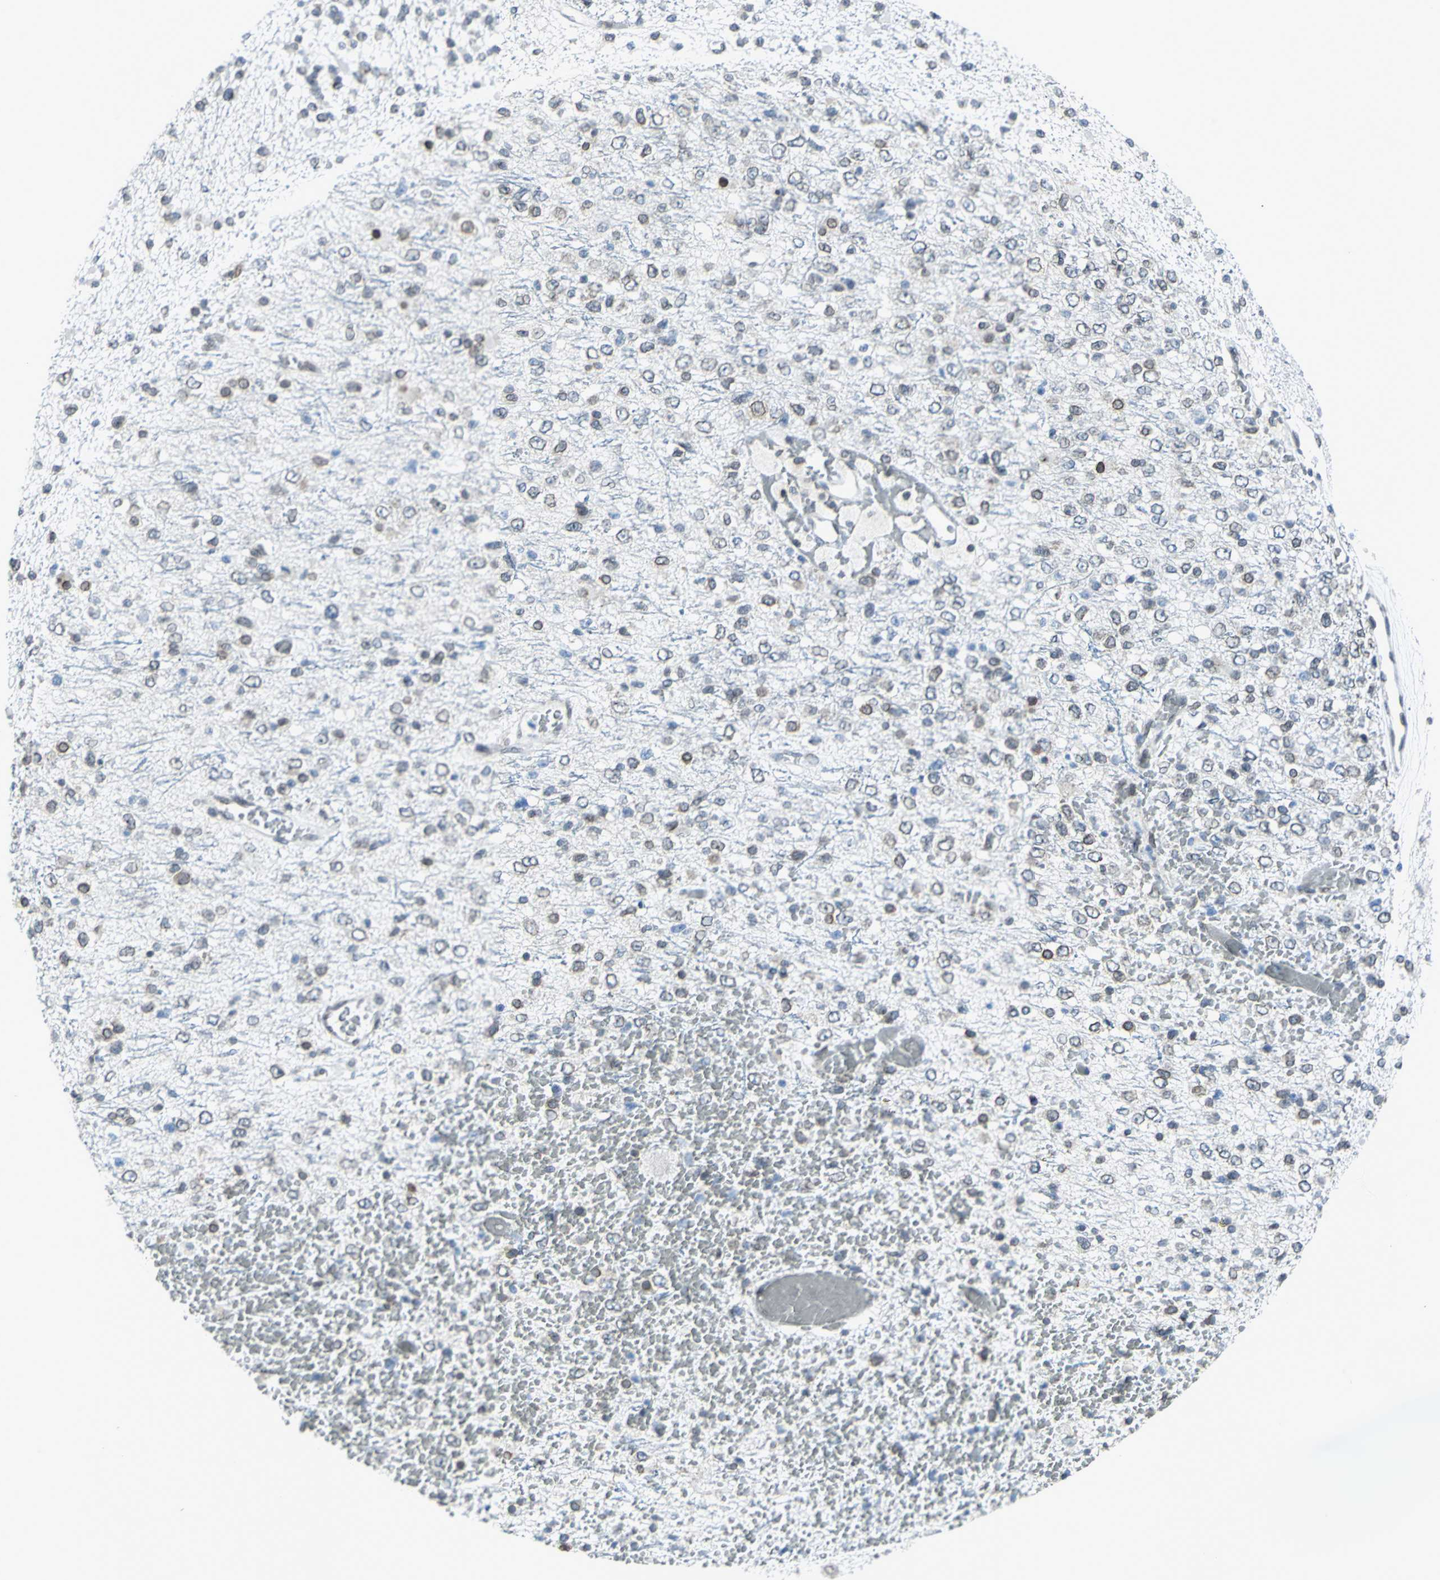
{"staining": {"intensity": "weak", "quantity": "25%-75%", "location": "cytoplasmic/membranous"}, "tissue": "glioma", "cell_type": "Tumor cells", "image_type": "cancer", "snomed": [{"axis": "morphology", "description": "Glioma, malignant, High grade"}, {"axis": "topography", "description": "pancreas cauda"}], "caption": "Immunohistochemical staining of glioma shows low levels of weak cytoplasmic/membranous staining in approximately 25%-75% of tumor cells.", "gene": "SNUPN", "patient": {"sex": "male", "age": 60}}